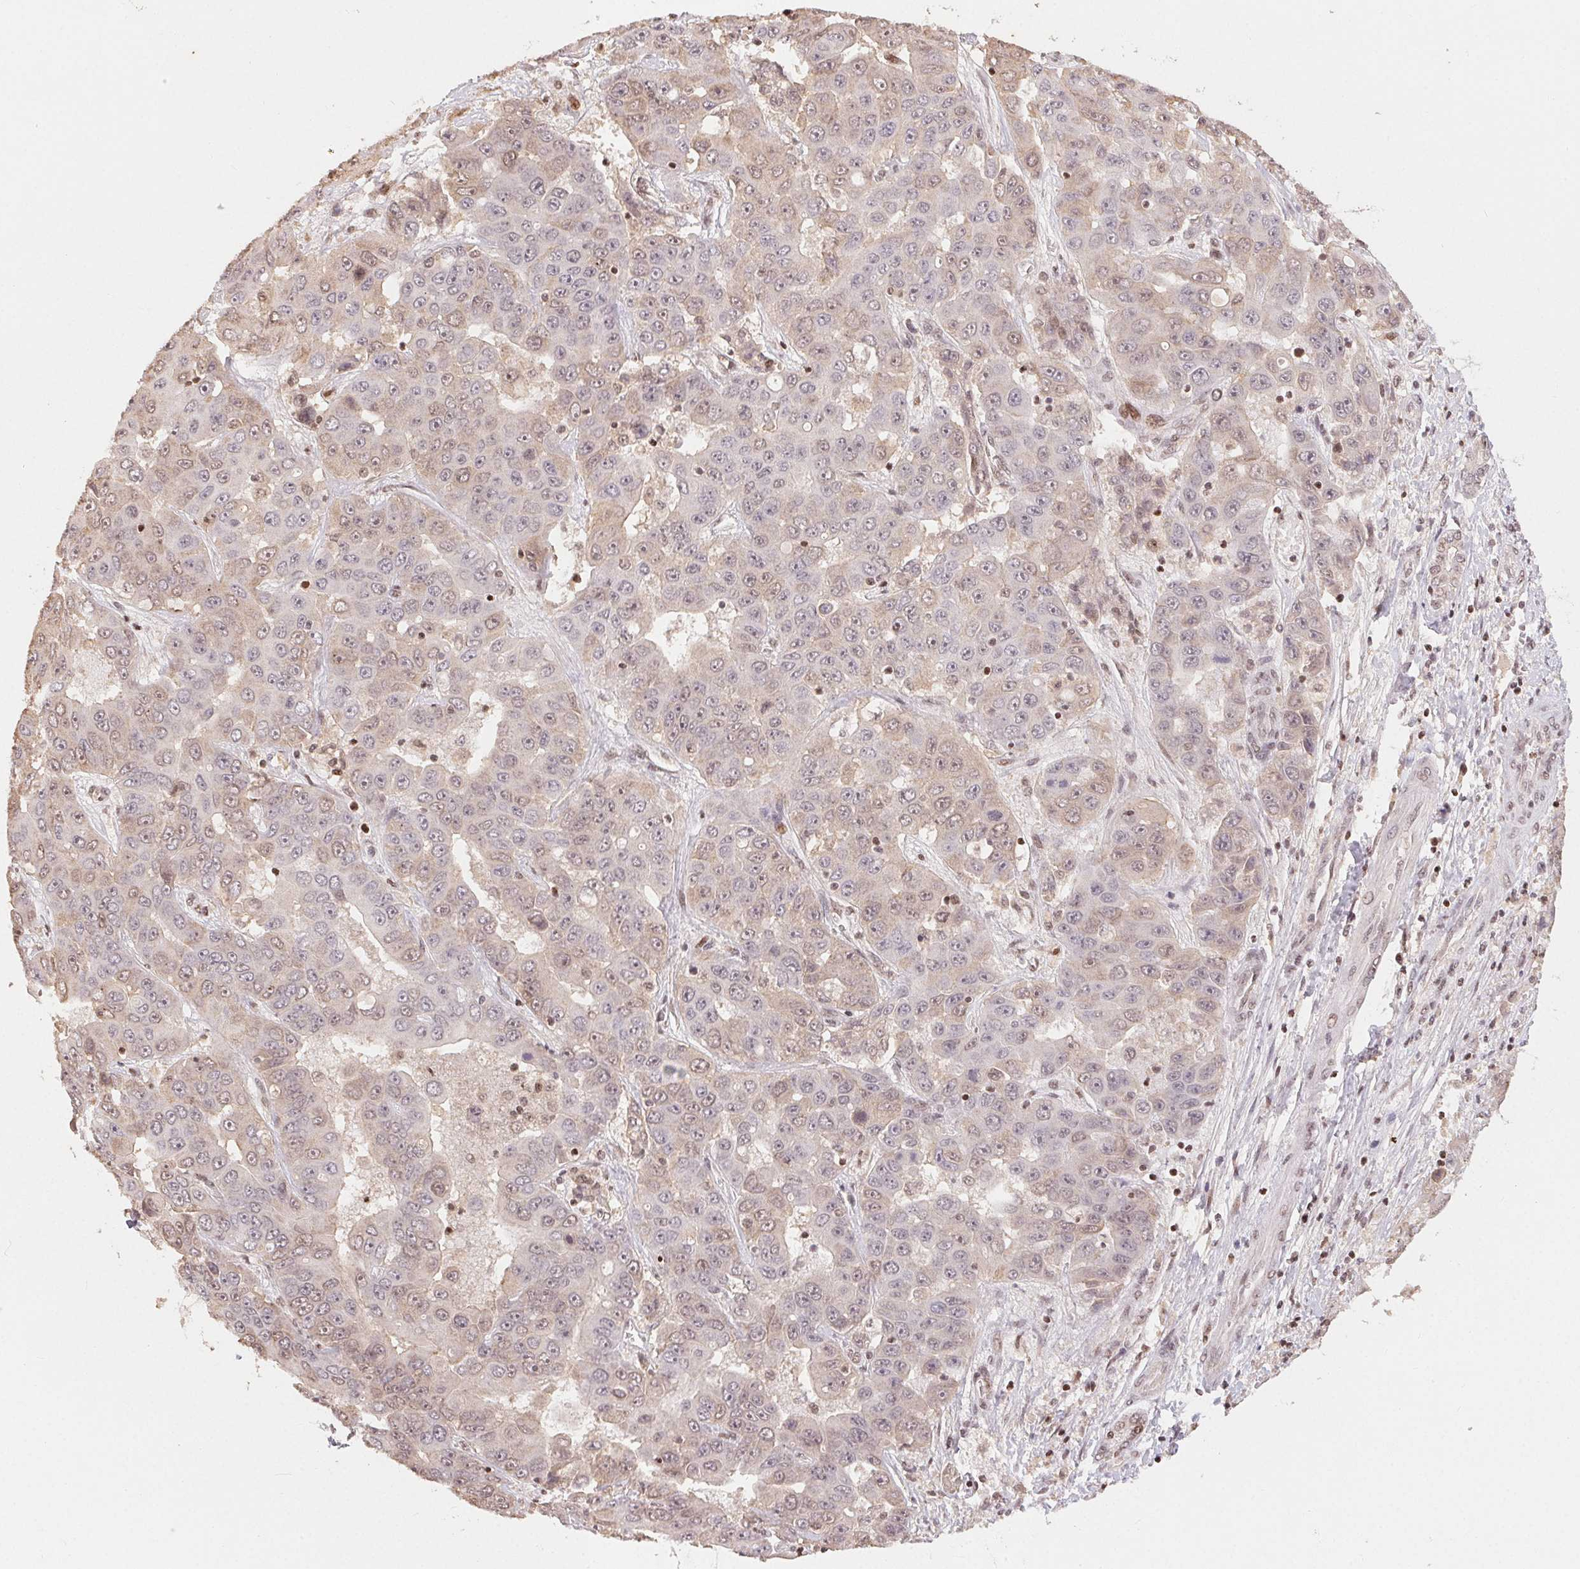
{"staining": {"intensity": "weak", "quantity": "<25%", "location": "cytoplasmic/membranous,nuclear"}, "tissue": "liver cancer", "cell_type": "Tumor cells", "image_type": "cancer", "snomed": [{"axis": "morphology", "description": "Cholangiocarcinoma"}, {"axis": "topography", "description": "Liver"}], "caption": "Immunohistochemical staining of human cholangiocarcinoma (liver) displays no significant staining in tumor cells.", "gene": "MAPKAPK2", "patient": {"sex": "female", "age": 52}}